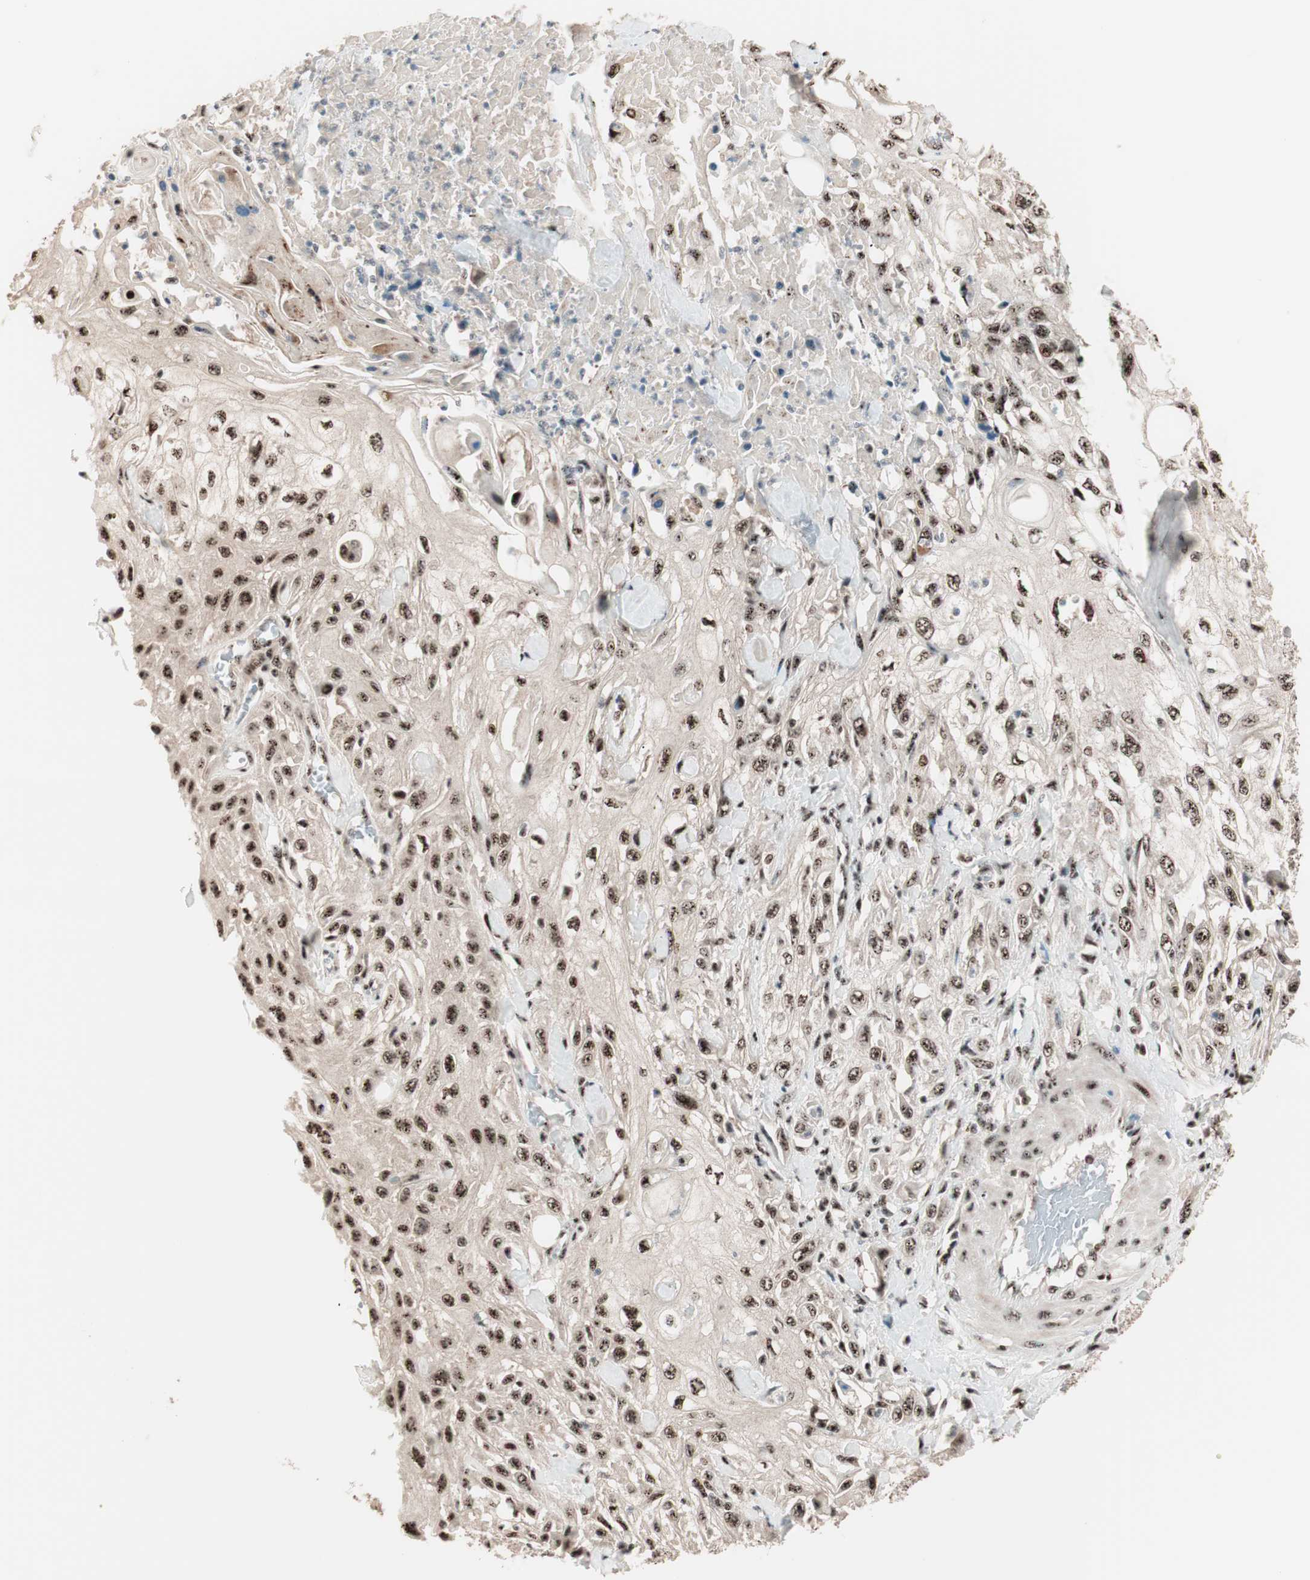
{"staining": {"intensity": "strong", "quantity": ">75%", "location": "nuclear"}, "tissue": "skin cancer", "cell_type": "Tumor cells", "image_type": "cancer", "snomed": [{"axis": "morphology", "description": "Squamous cell carcinoma, NOS"}, {"axis": "morphology", "description": "Squamous cell carcinoma, metastatic, NOS"}, {"axis": "topography", "description": "Skin"}, {"axis": "topography", "description": "Lymph node"}], "caption": "IHC (DAB (3,3'-diaminobenzidine)) staining of human skin squamous cell carcinoma displays strong nuclear protein staining in approximately >75% of tumor cells. (Stains: DAB in brown, nuclei in blue, Microscopy: brightfield microscopy at high magnification).", "gene": "NR5A2", "patient": {"sex": "male", "age": 75}}